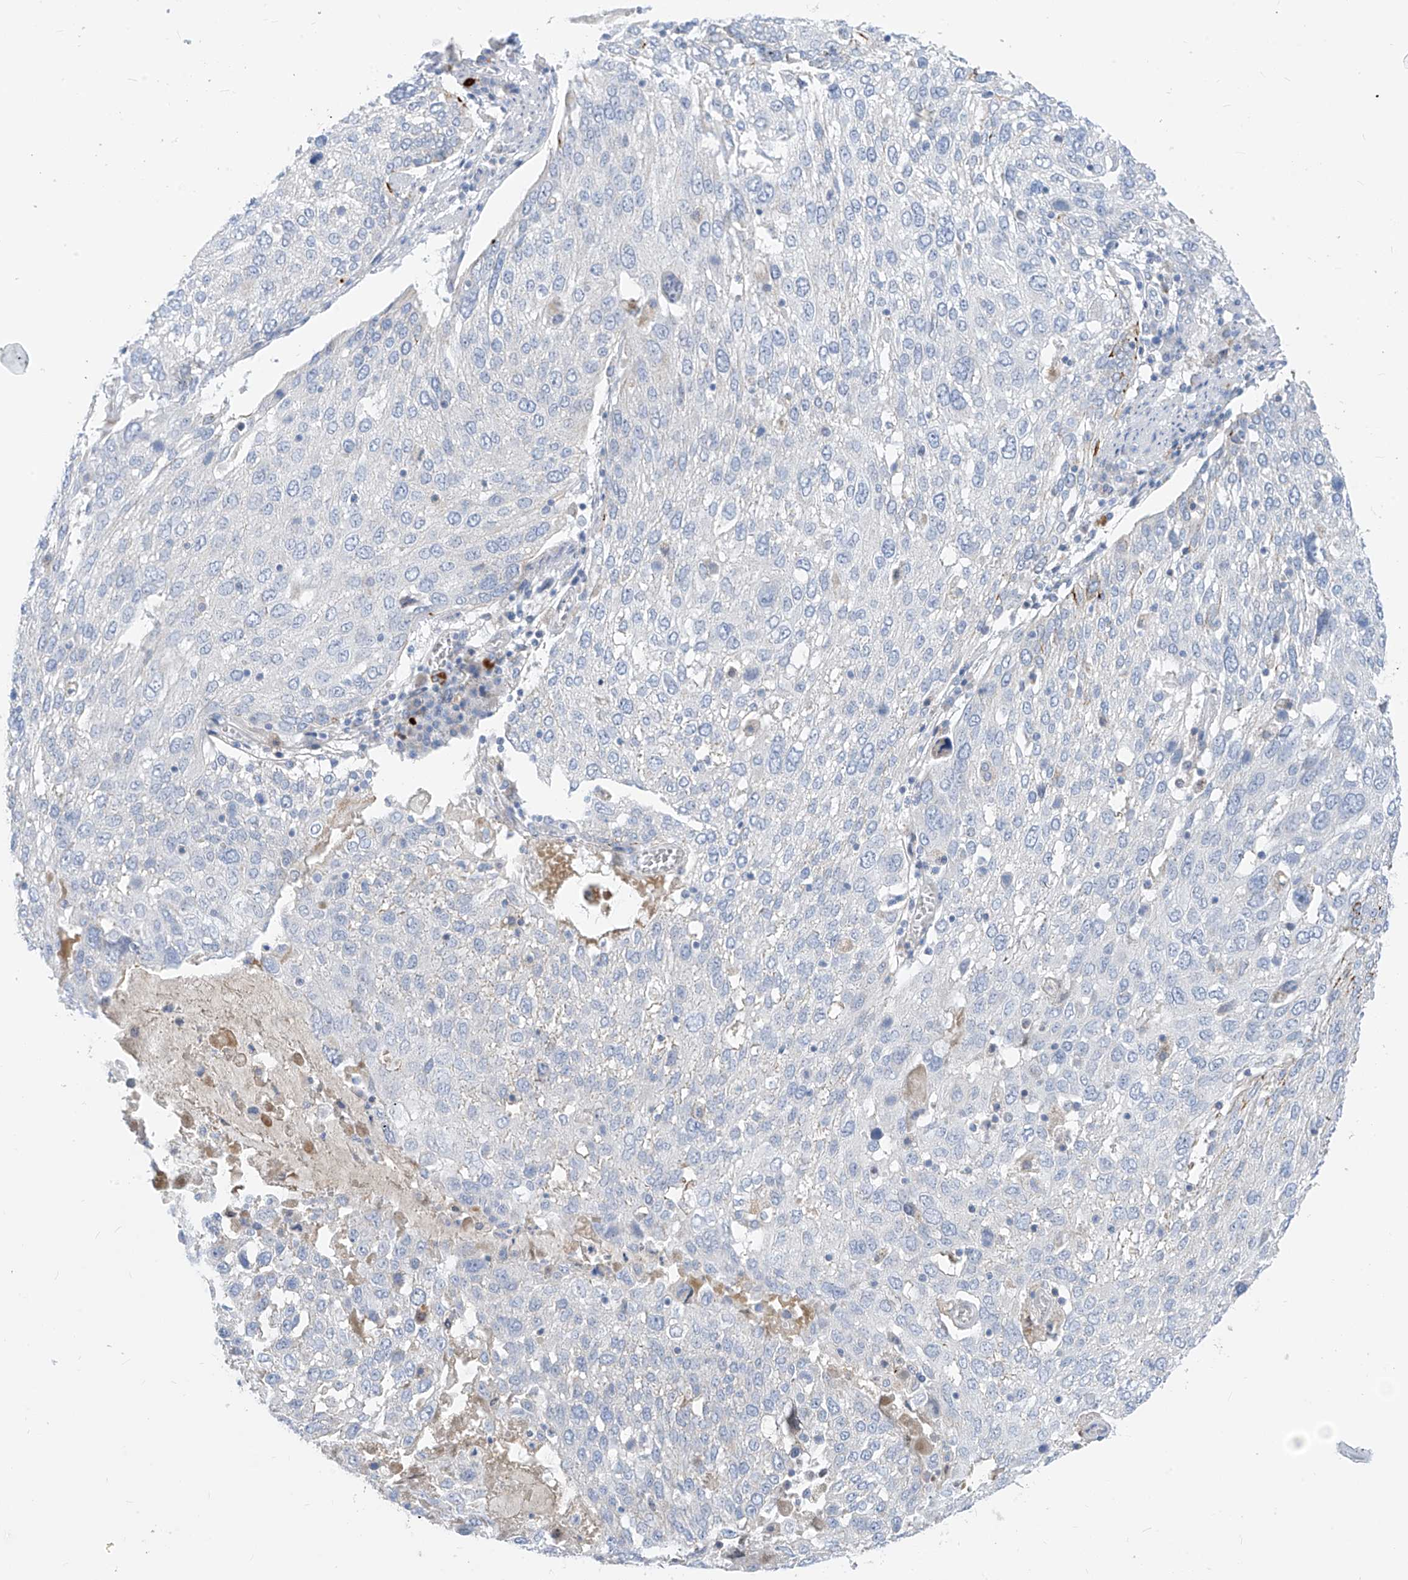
{"staining": {"intensity": "negative", "quantity": "none", "location": "none"}, "tissue": "lung cancer", "cell_type": "Tumor cells", "image_type": "cancer", "snomed": [{"axis": "morphology", "description": "Squamous cell carcinoma, NOS"}, {"axis": "topography", "description": "Lung"}], "caption": "This is an immunohistochemistry image of human lung squamous cell carcinoma. There is no staining in tumor cells.", "gene": "ZNF404", "patient": {"sex": "male", "age": 65}}